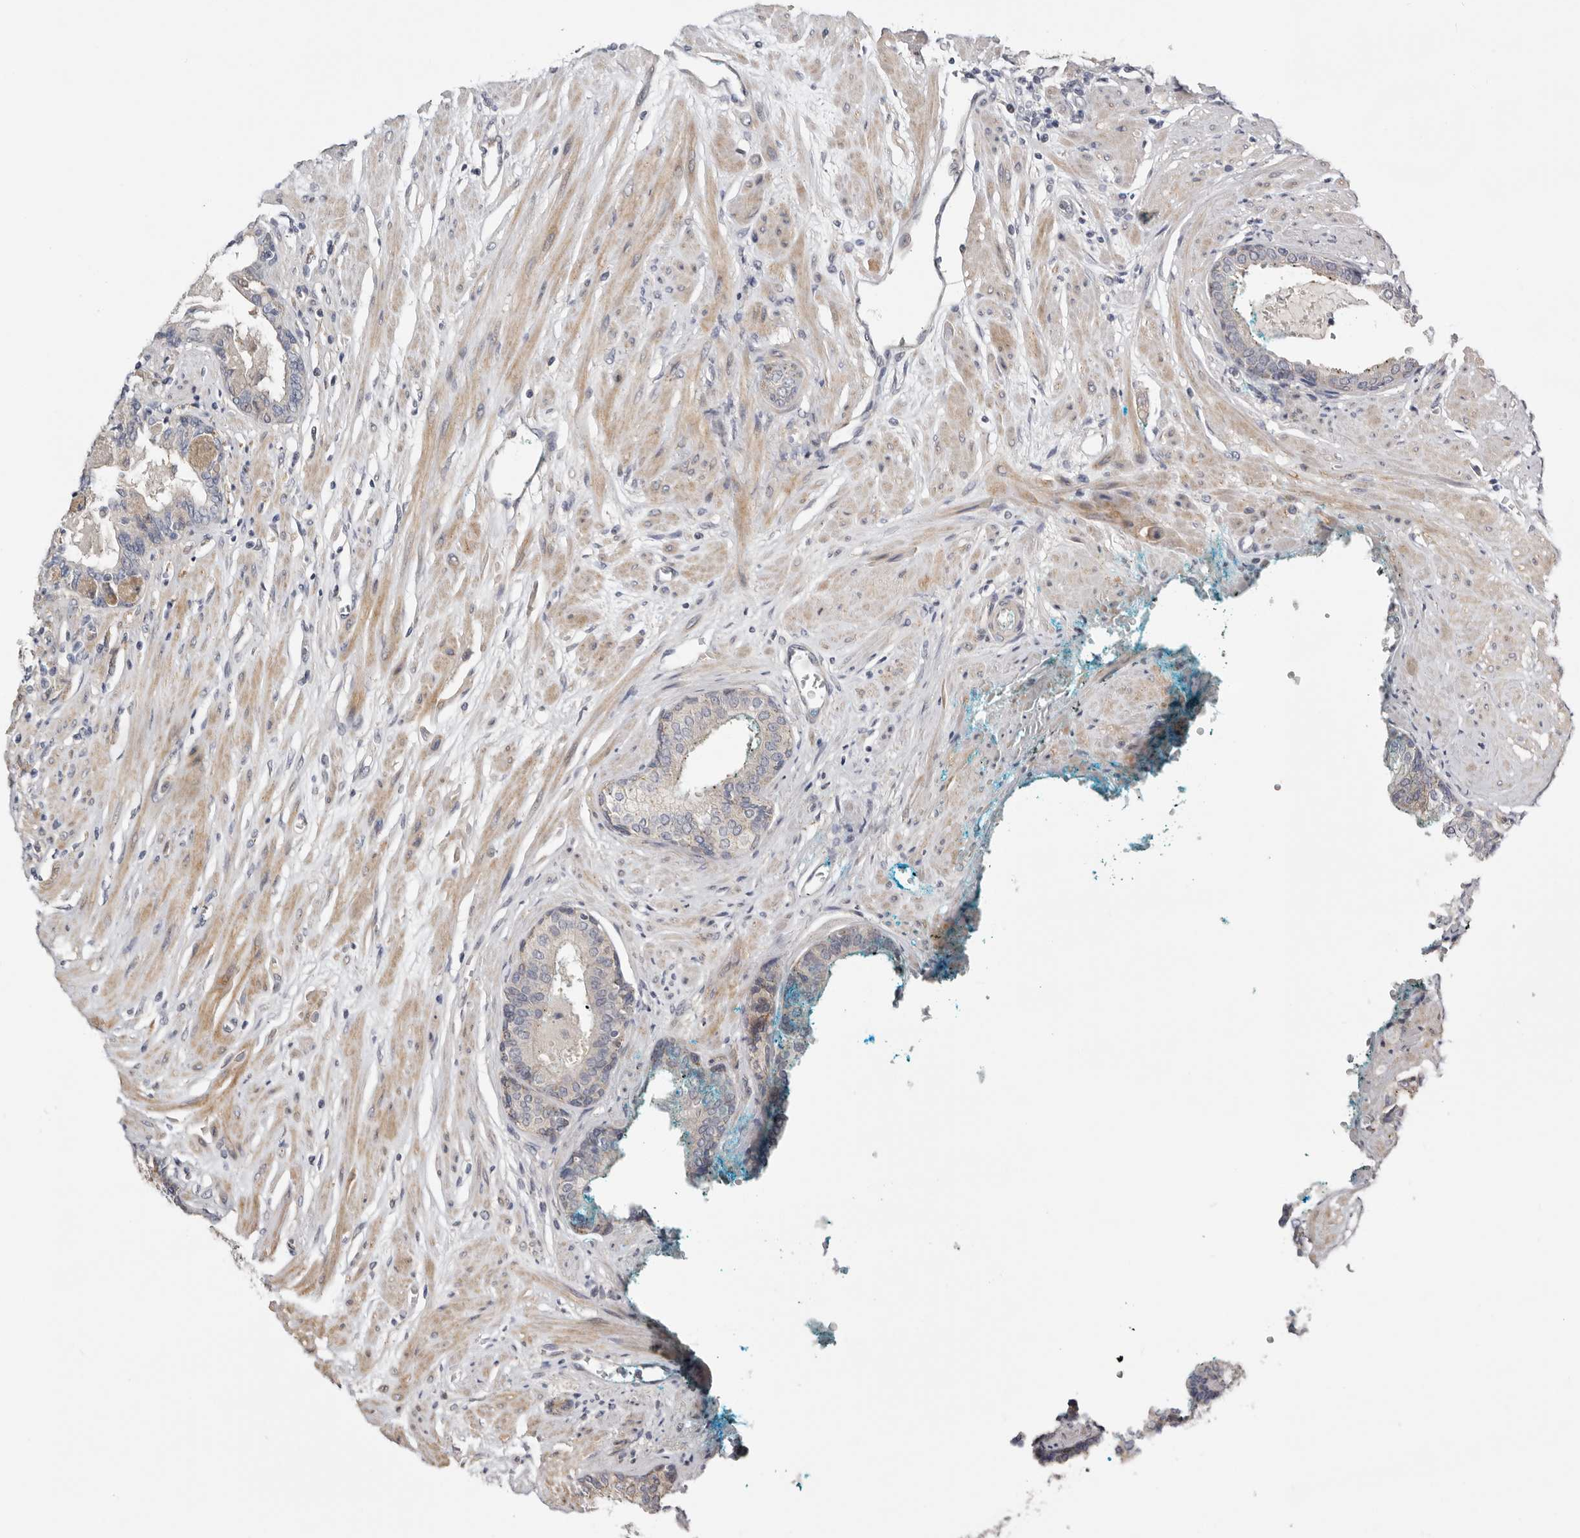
{"staining": {"intensity": "weak", "quantity": "<25%", "location": "cytoplasmic/membranous"}, "tissue": "prostate cancer", "cell_type": "Tumor cells", "image_type": "cancer", "snomed": [{"axis": "morphology", "description": "Adenocarcinoma, High grade"}, {"axis": "topography", "description": "Prostate"}], "caption": "The IHC photomicrograph has no significant expression in tumor cells of prostate high-grade adenocarcinoma tissue.", "gene": "MSRB2", "patient": {"sex": "male", "age": 71}}